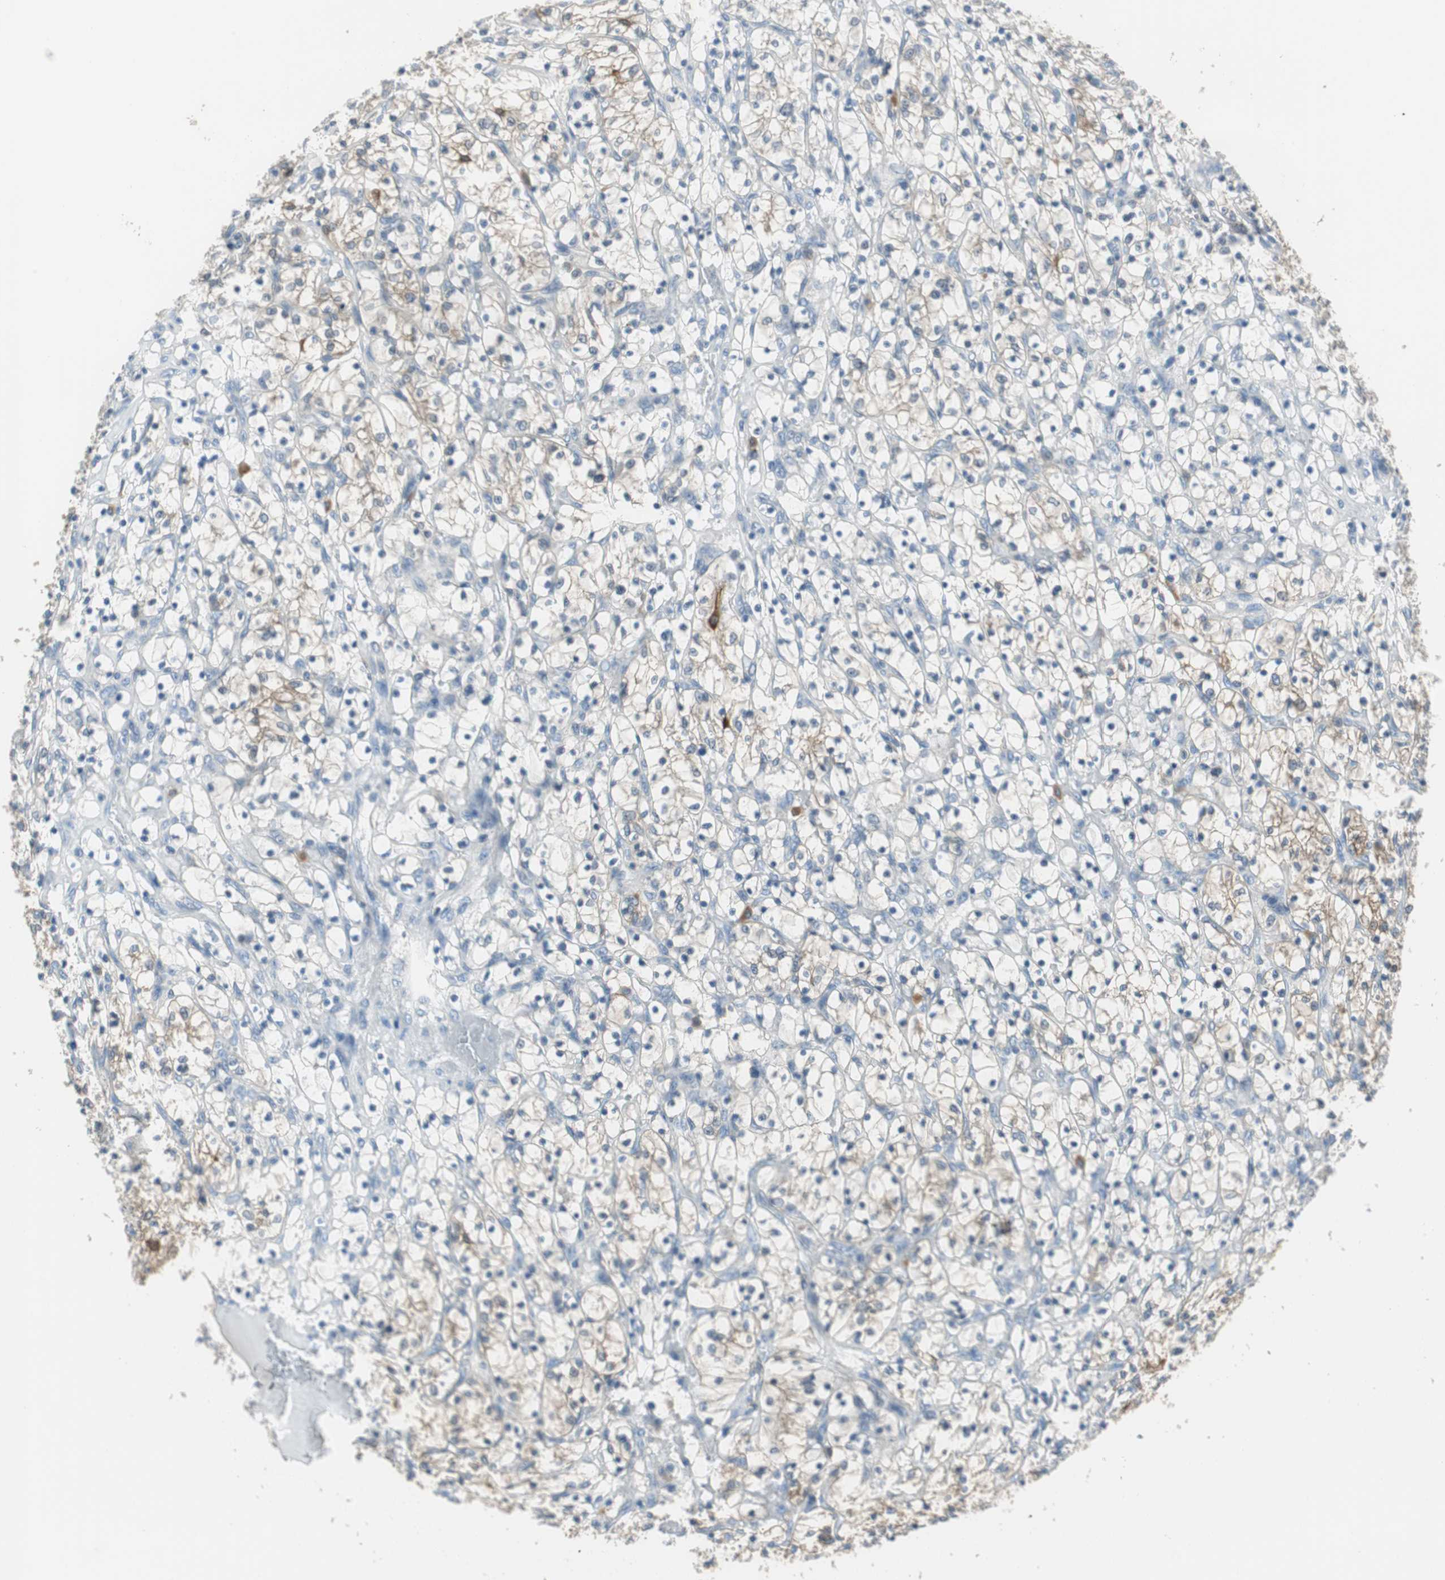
{"staining": {"intensity": "weak", "quantity": "<25%", "location": "cytoplasmic/membranous"}, "tissue": "renal cancer", "cell_type": "Tumor cells", "image_type": "cancer", "snomed": [{"axis": "morphology", "description": "Adenocarcinoma, NOS"}, {"axis": "topography", "description": "Kidney"}], "caption": "Immunohistochemistry (IHC) image of adenocarcinoma (renal) stained for a protein (brown), which demonstrates no expression in tumor cells.", "gene": "MSTO1", "patient": {"sex": "female", "age": 69}}